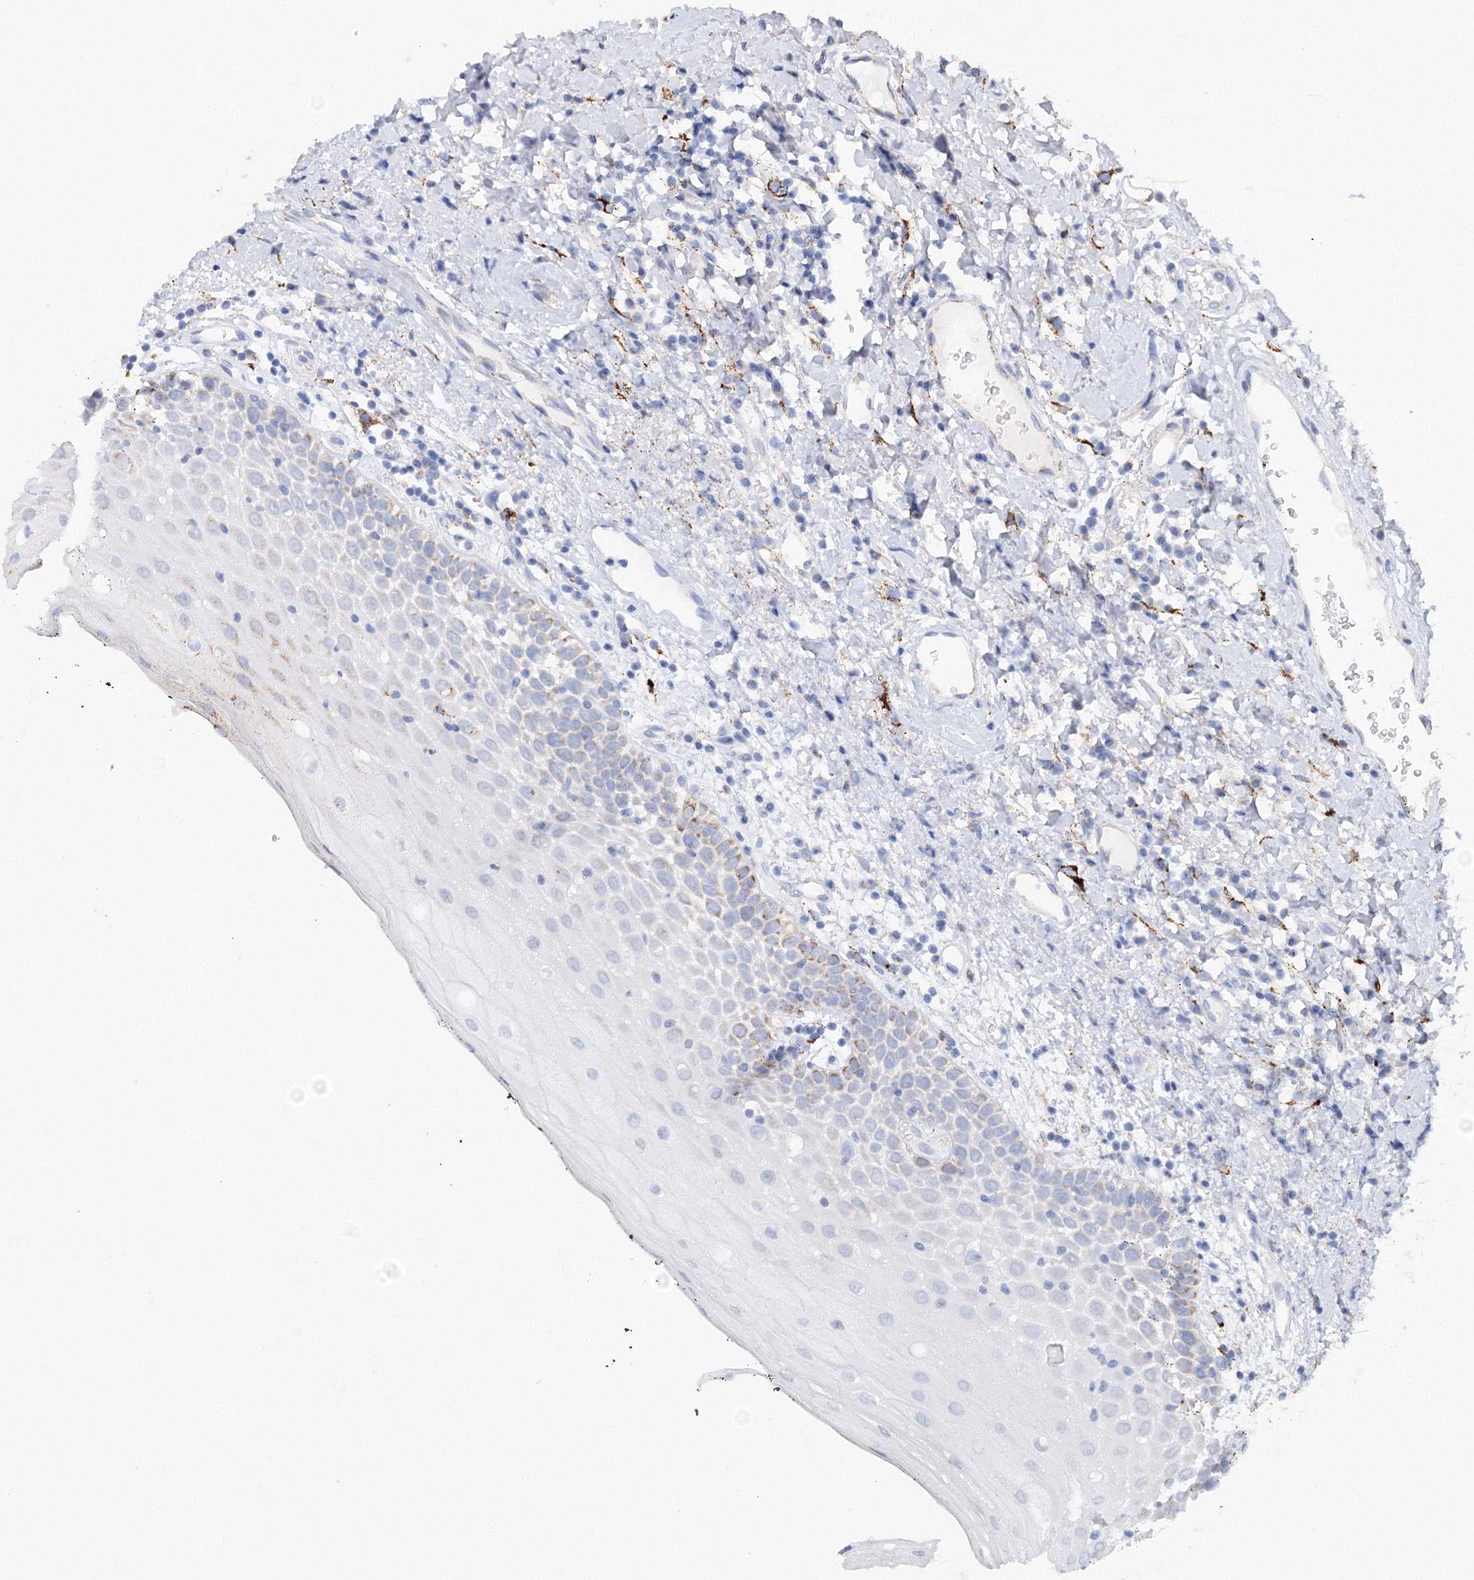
{"staining": {"intensity": "moderate", "quantity": "<25%", "location": "cytoplasmic/membranous"}, "tissue": "oral mucosa", "cell_type": "Squamous epithelial cells", "image_type": "normal", "snomed": [{"axis": "morphology", "description": "Normal tissue, NOS"}, {"axis": "topography", "description": "Oral tissue"}], "caption": "Protein expression analysis of unremarkable oral mucosa shows moderate cytoplasmic/membranous expression in about <25% of squamous epithelial cells. (DAB IHC with brightfield microscopy, high magnification).", "gene": "MERTK", "patient": {"sex": "male", "age": 74}}